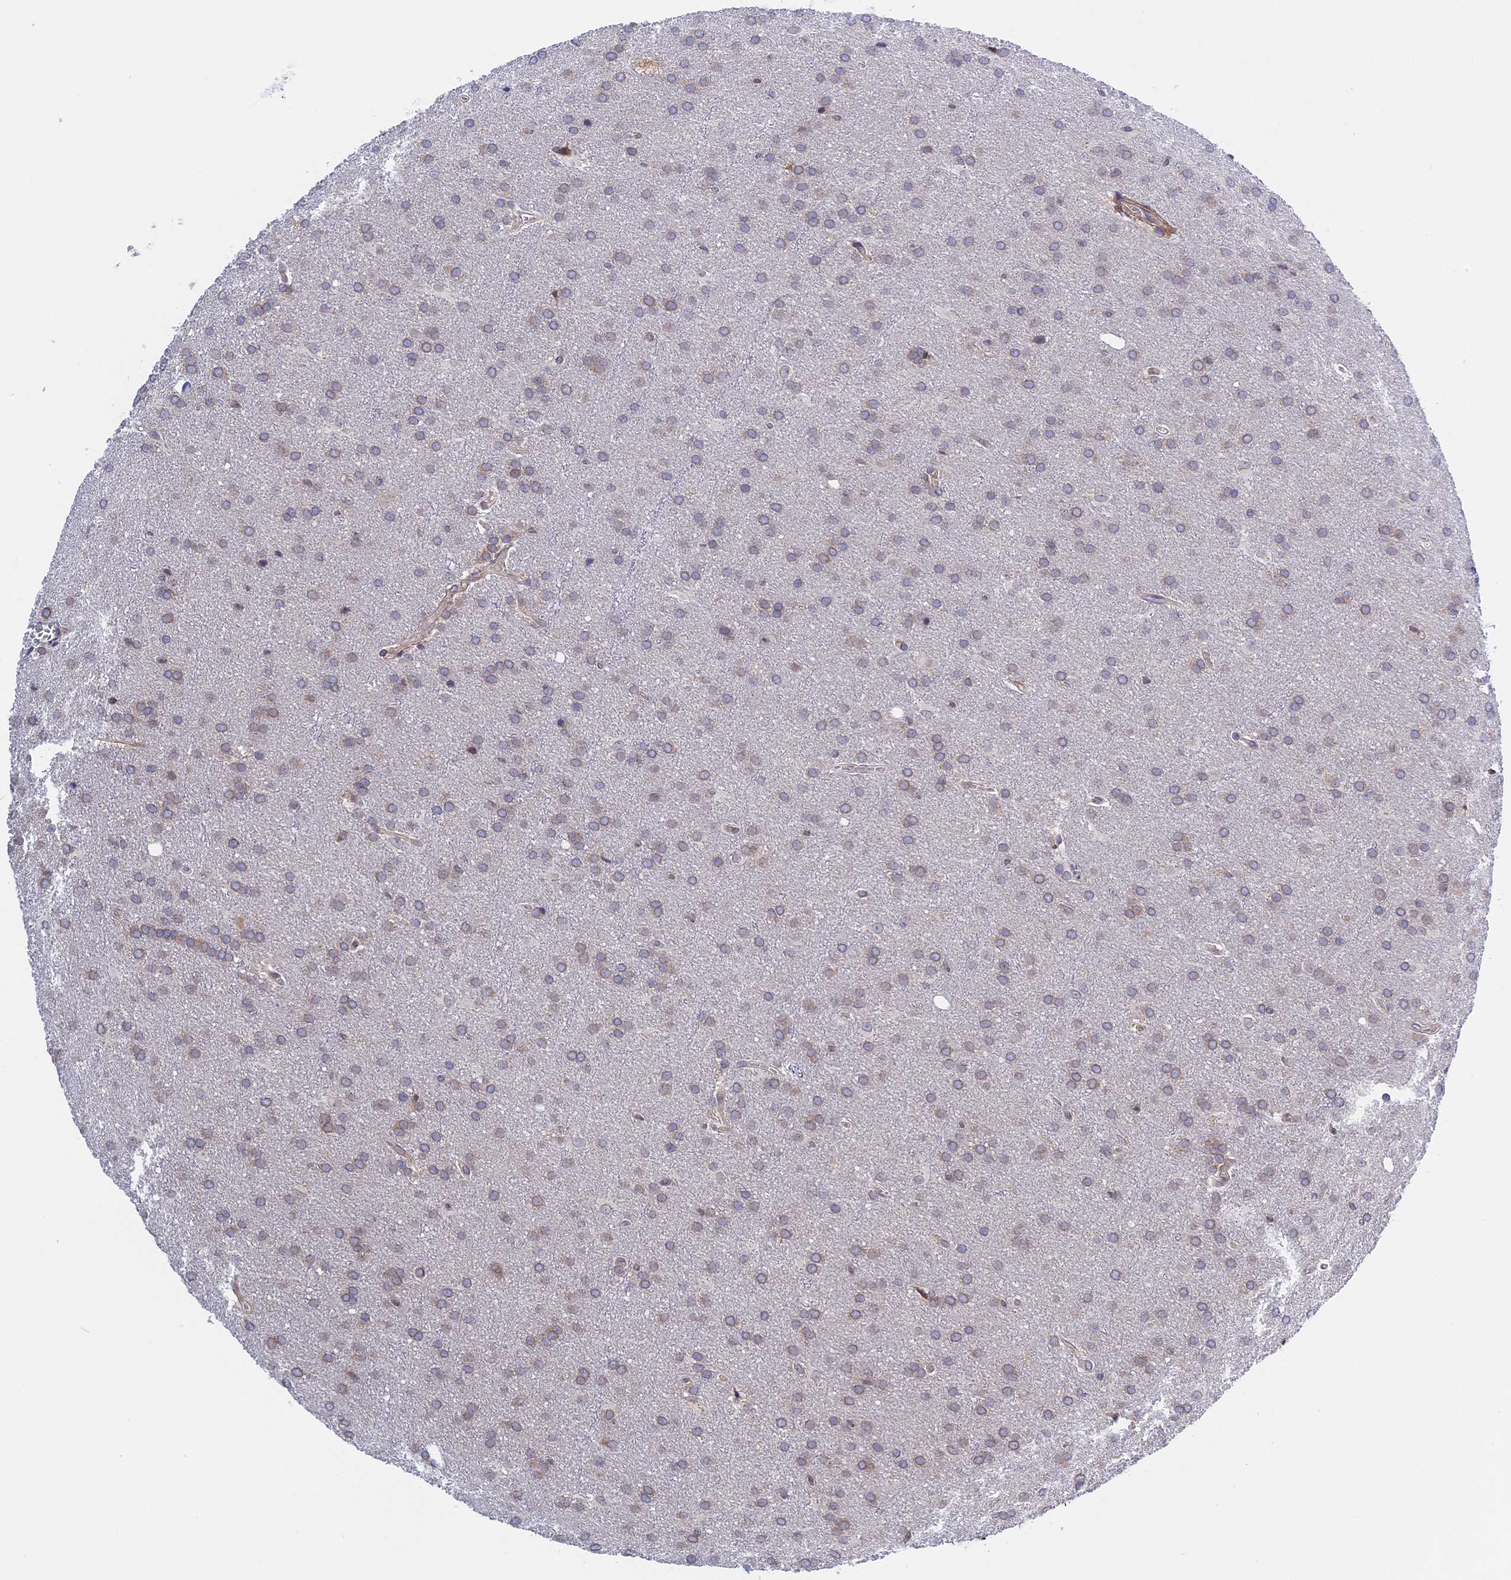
{"staining": {"intensity": "weak", "quantity": "25%-75%", "location": "cytoplasmic/membranous"}, "tissue": "glioma", "cell_type": "Tumor cells", "image_type": "cancer", "snomed": [{"axis": "morphology", "description": "Glioma, malignant, Low grade"}, {"axis": "topography", "description": "Brain"}], "caption": "Human glioma stained with a brown dye exhibits weak cytoplasmic/membranous positive positivity in approximately 25%-75% of tumor cells.", "gene": "NAA10", "patient": {"sex": "female", "age": 32}}